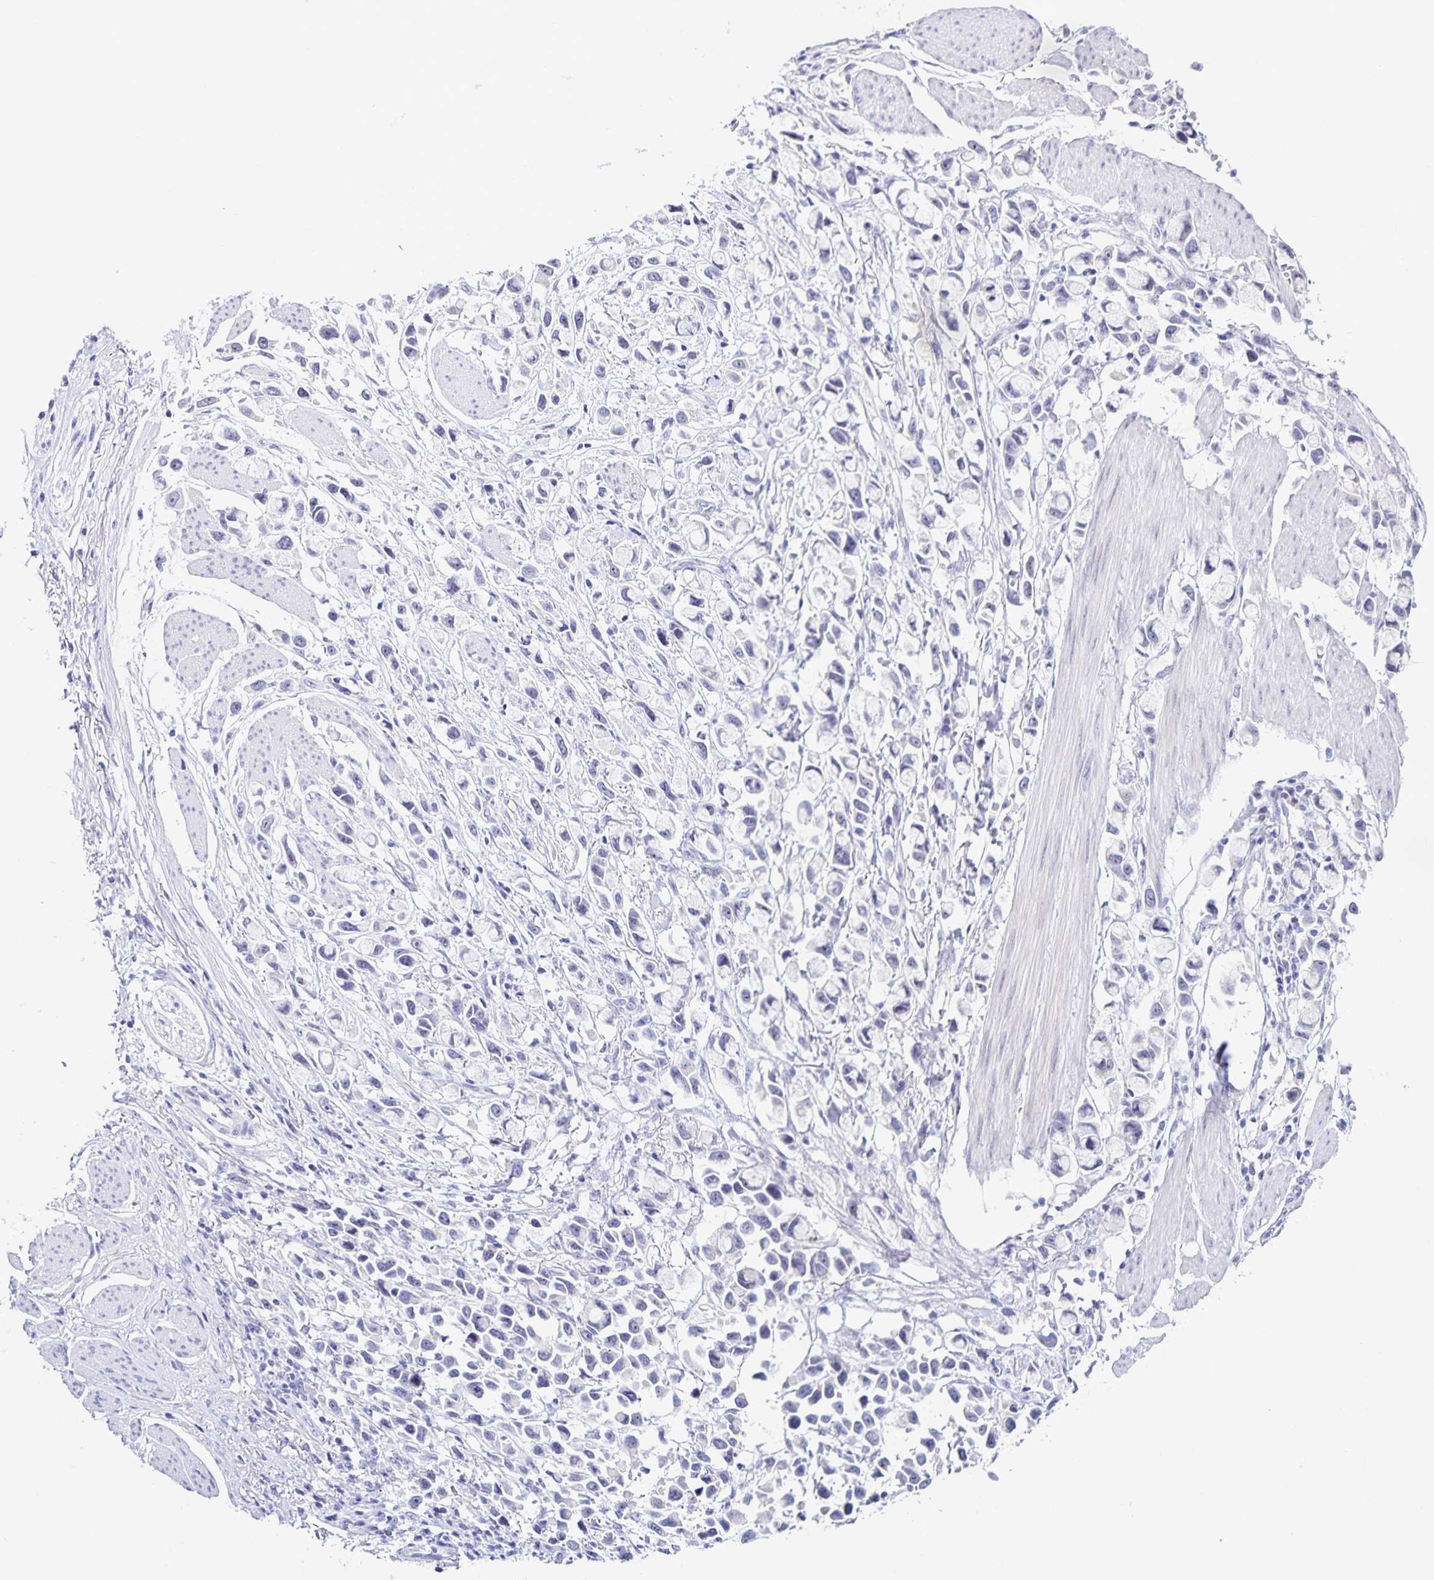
{"staining": {"intensity": "negative", "quantity": "none", "location": "none"}, "tissue": "stomach cancer", "cell_type": "Tumor cells", "image_type": "cancer", "snomed": [{"axis": "morphology", "description": "Adenocarcinoma, NOS"}, {"axis": "topography", "description": "Stomach"}], "caption": "Tumor cells are negative for protein expression in human adenocarcinoma (stomach). Brightfield microscopy of immunohistochemistry stained with DAB (3,3'-diaminobenzidine) (brown) and hematoxylin (blue), captured at high magnification.", "gene": "FAM170A", "patient": {"sex": "female", "age": 81}}